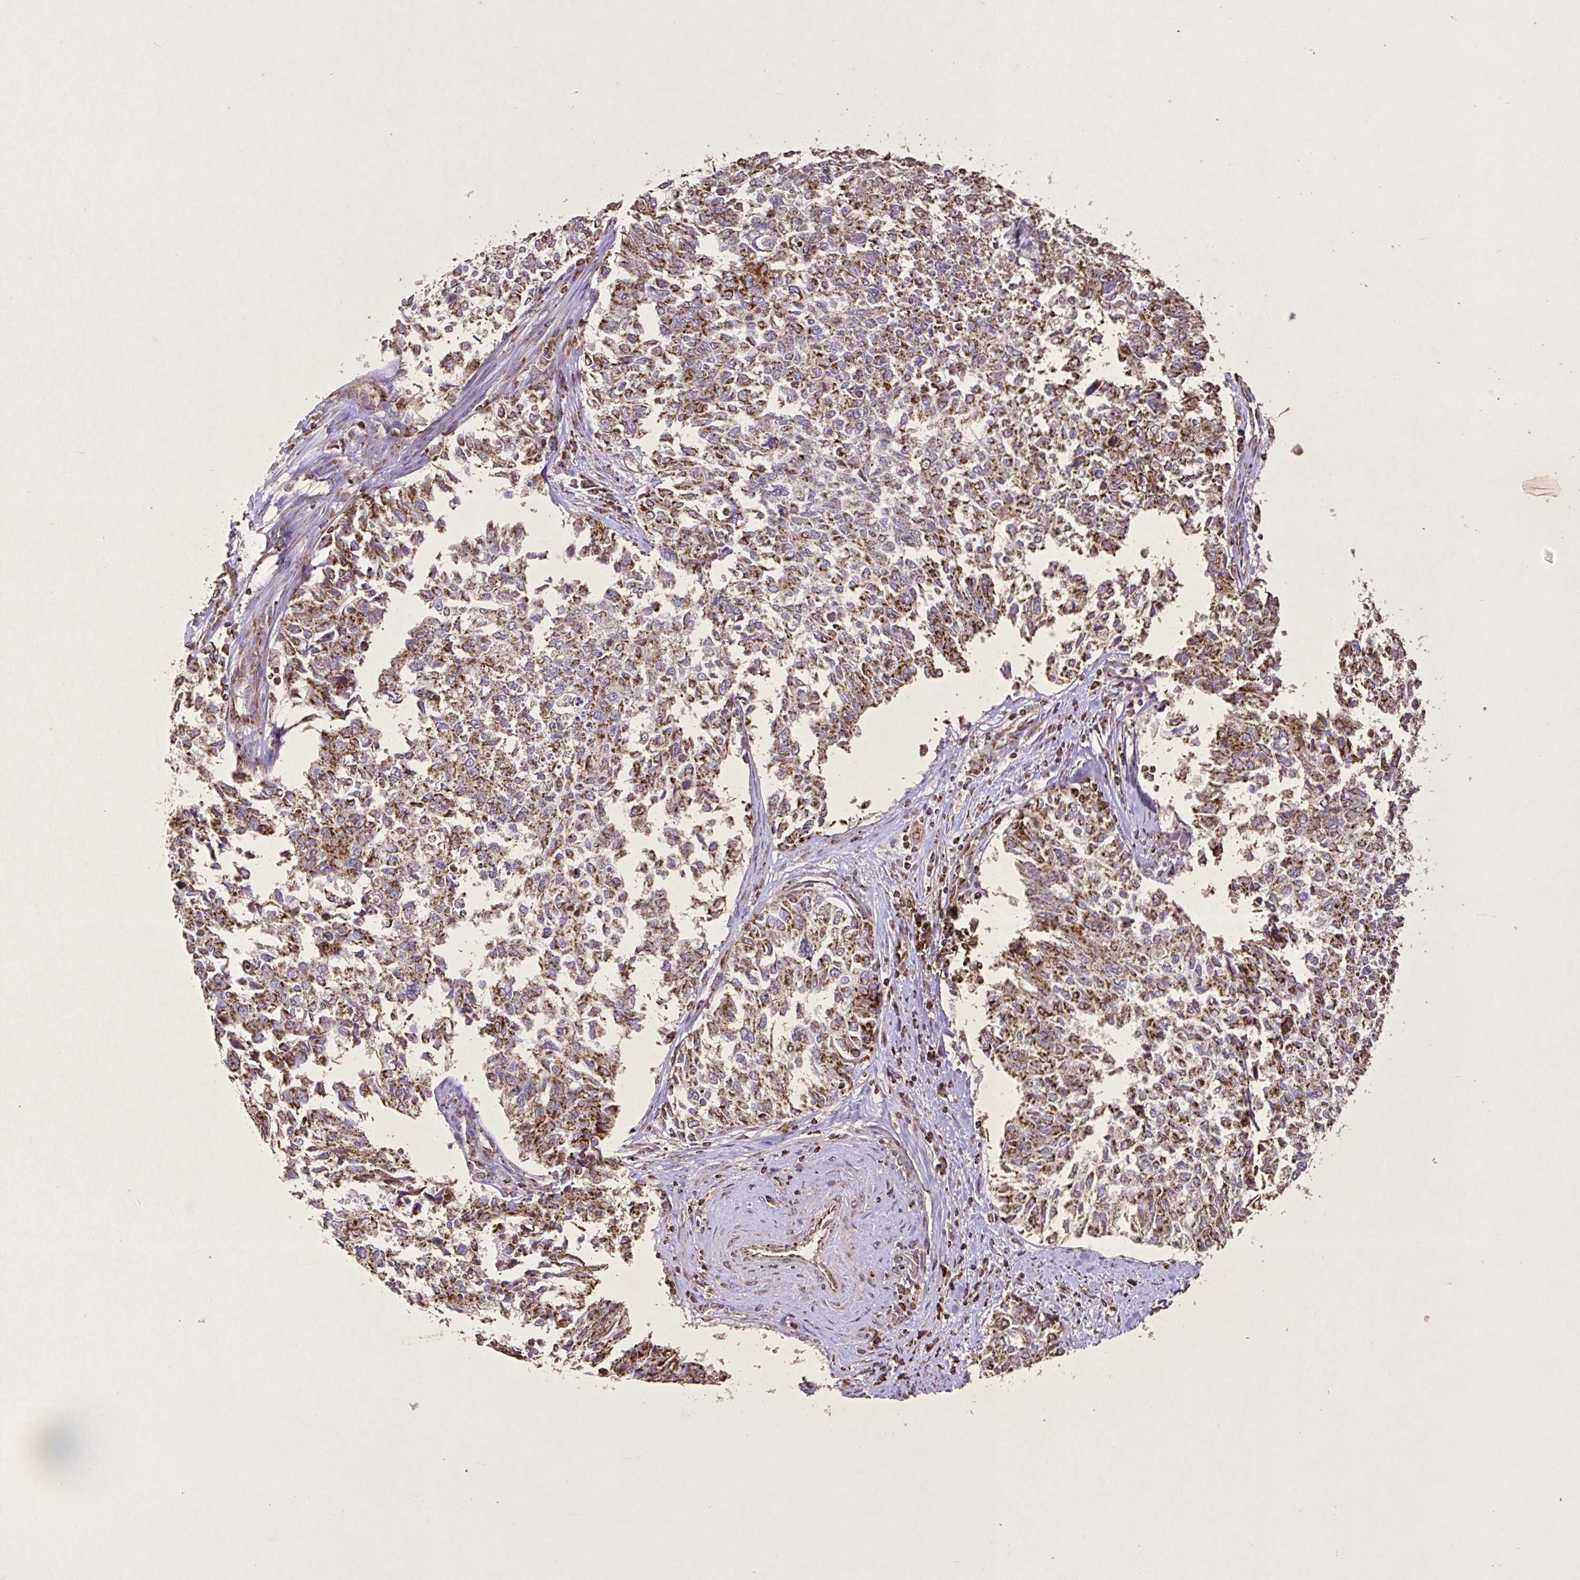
{"staining": {"intensity": "moderate", "quantity": ">75%", "location": "cytoplasmic/membranous"}, "tissue": "cervical cancer", "cell_type": "Tumor cells", "image_type": "cancer", "snomed": [{"axis": "morphology", "description": "Adenocarcinoma, NOS"}, {"axis": "topography", "description": "Cervix"}], "caption": "A high-resolution micrograph shows immunohistochemistry staining of cervical cancer (adenocarcinoma), which shows moderate cytoplasmic/membranous staining in about >75% of tumor cells.", "gene": "AGK", "patient": {"sex": "female", "age": 63}}